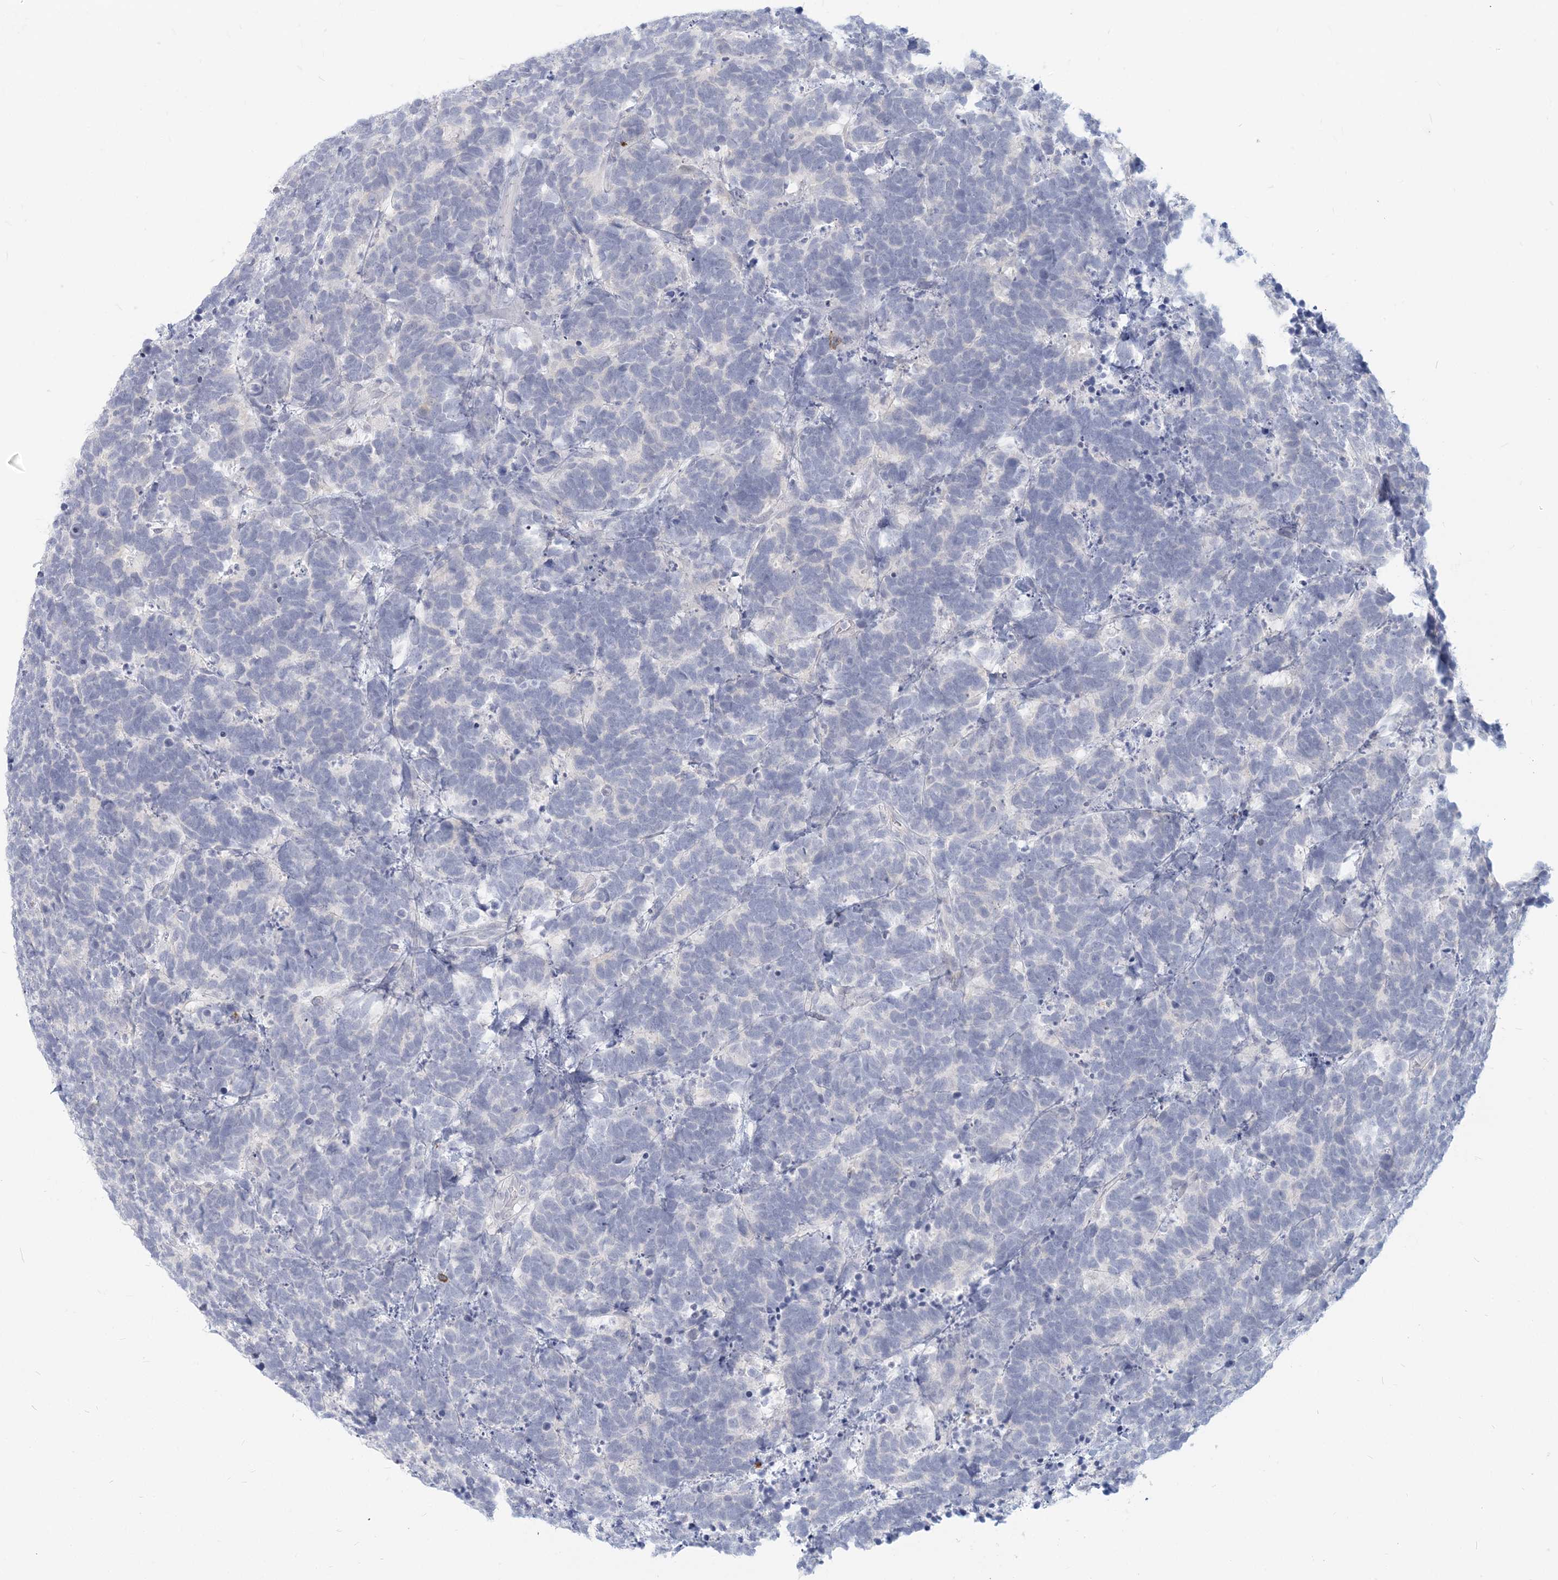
{"staining": {"intensity": "negative", "quantity": "none", "location": "none"}, "tissue": "carcinoid", "cell_type": "Tumor cells", "image_type": "cancer", "snomed": [{"axis": "morphology", "description": "Carcinoma, NOS"}, {"axis": "morphology", "description": "Carcinoid, malignant, NOS"}, {"axis": "topography", "description": "Urinary bladder"}], "caption": "The micrograph reveals no staining of tumor cells in carcinoid. Brightfield microscopy of immunohistochemistry (IHC) stained with DAB (brown) and hematoxylin (blue), captured at high magnification.", "gene": "GMPPA", "patient": {"sex": "male", "age": 57}}